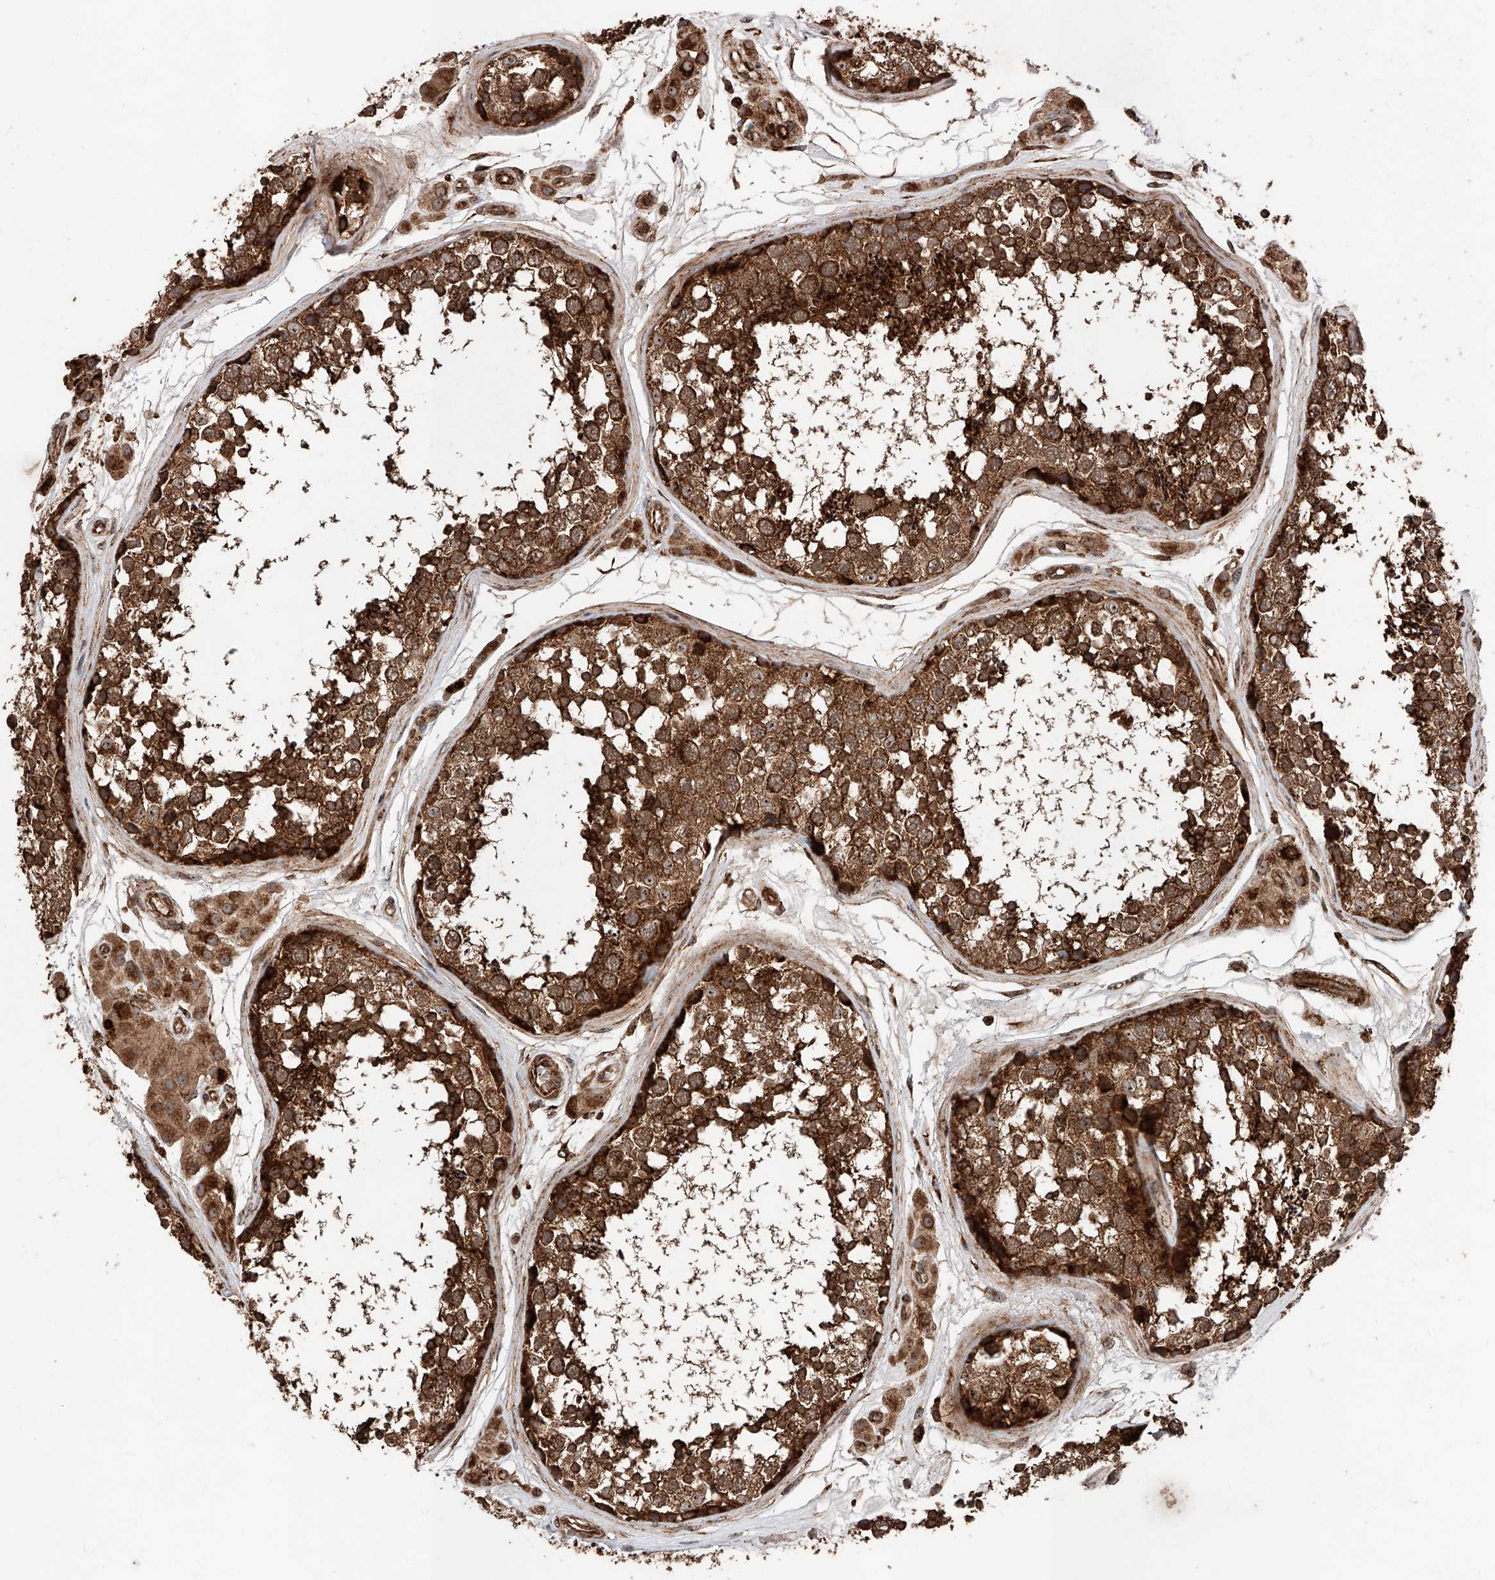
{"staining": {"intensity": "strong", "quantity": ">75%", "location": "cytoplasmic/membranous"}, "tissue": "testis", "cell_type": "Cells in seminiferous ducts", "image_type": "normal", "snomed": [{"axis": "morphology", "description": "Normal tissue, NOS"}, {"axis": "topography", "description": "Testis"}], "caption": "Testis stained with DAB immunohistochemistry (IHC) demonstrates high levels of strong cytoplasmic/membranous staining in approximately >75% of cells in seminiferous ducts.", "gene": "PISD", "patient": {"sex": "male", "age": 56}}